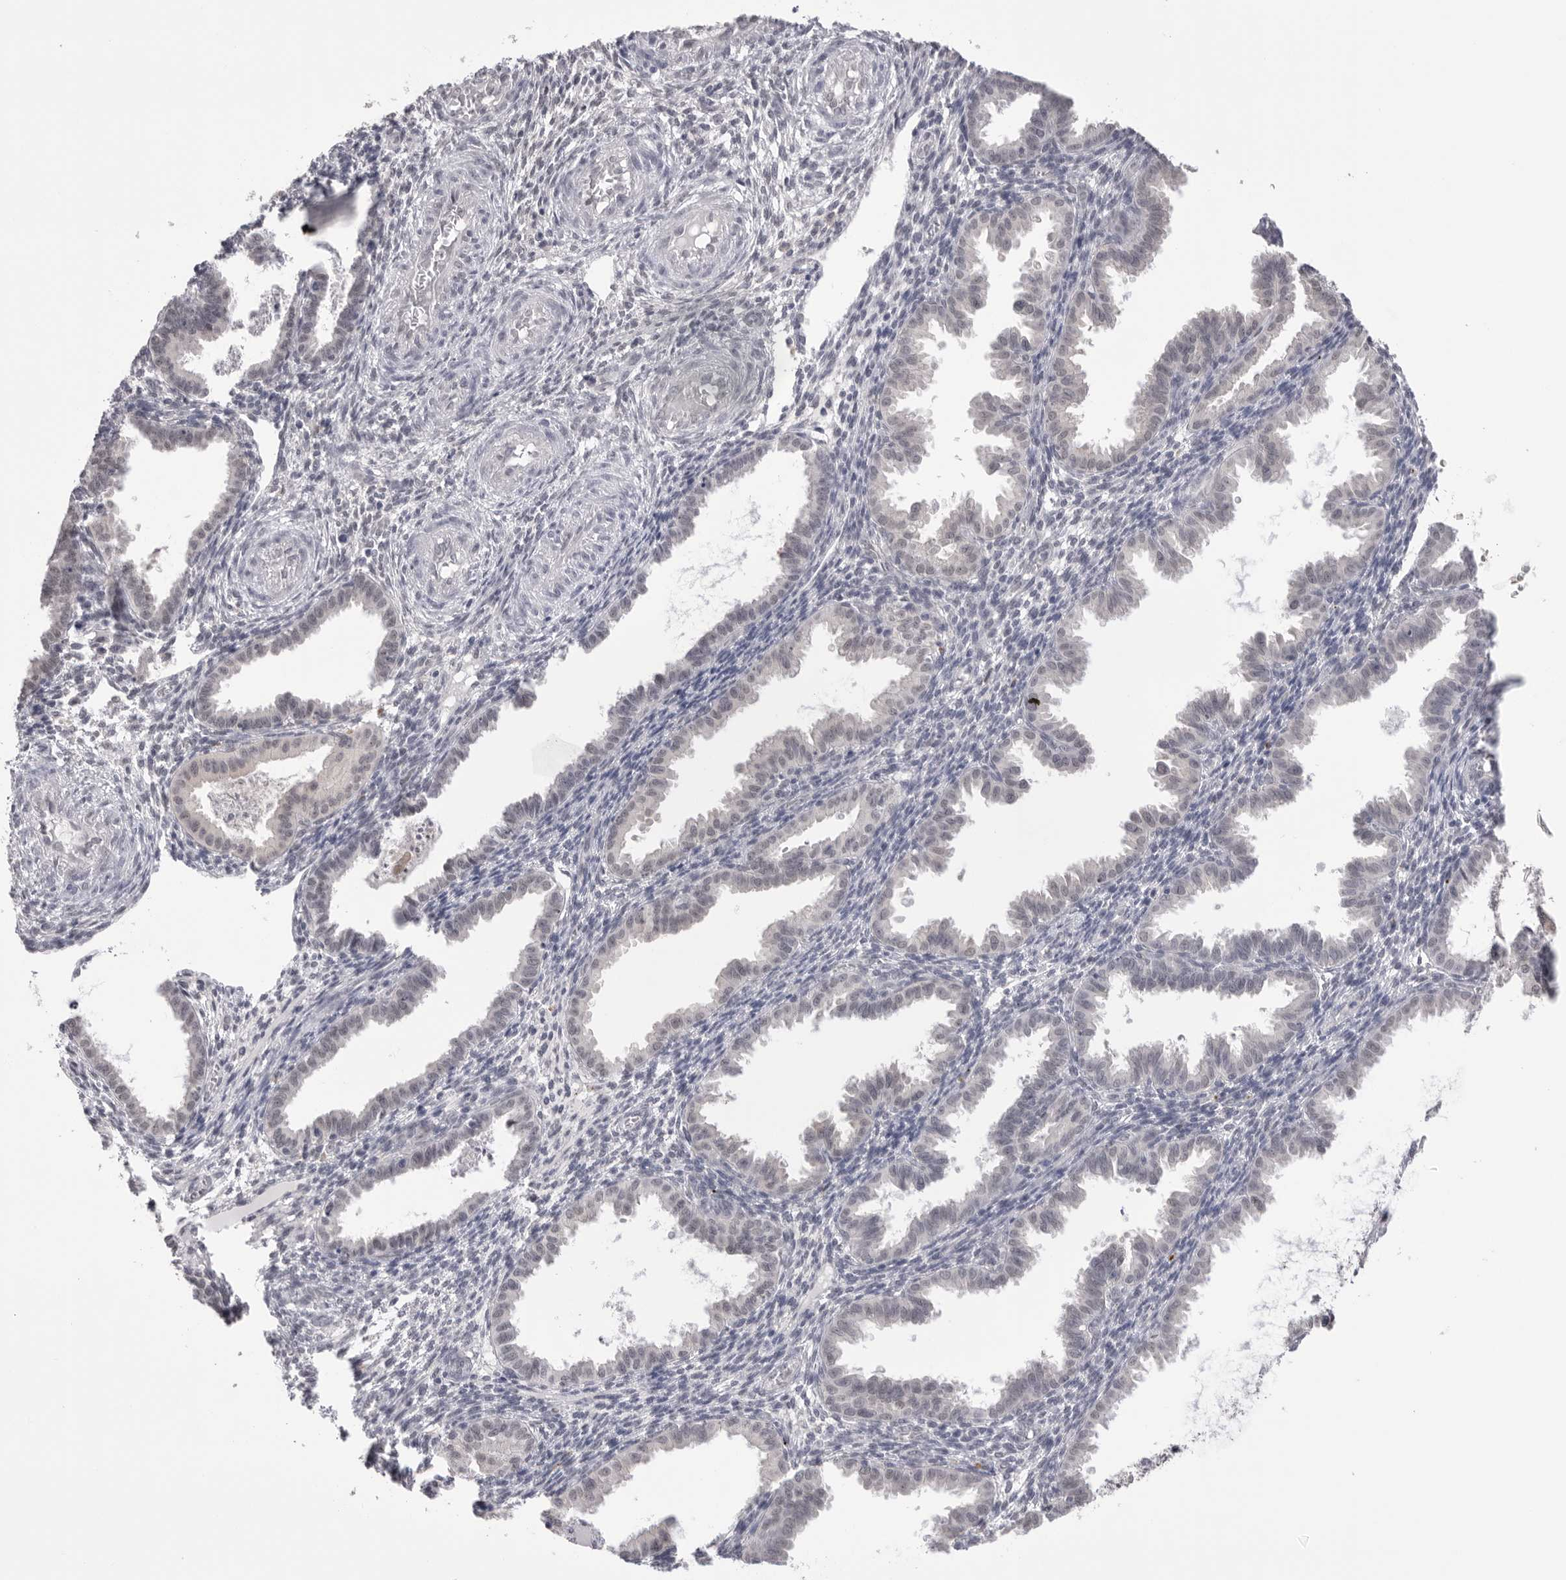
{"staining": {"intensity": "negative", "quantity": "none", "location": "none"}, "tissue": "endometrium", "cell_type": "Cells in endometrial stroma", "image_type": "normal", "snomed": [{"axis": "morphology", "description": "Normal tissue, NOS"}, {"axis": "topography", "description": "Endometrium"}], "caption": "Image shows no significant protein expression in cells in endometrial stroma of normal endometrium. (DAB IHC visualized using brightfield microscopy, high magnification).", "gene": "BCLAF3", "patient": {"sex": "female", "age": 33}}